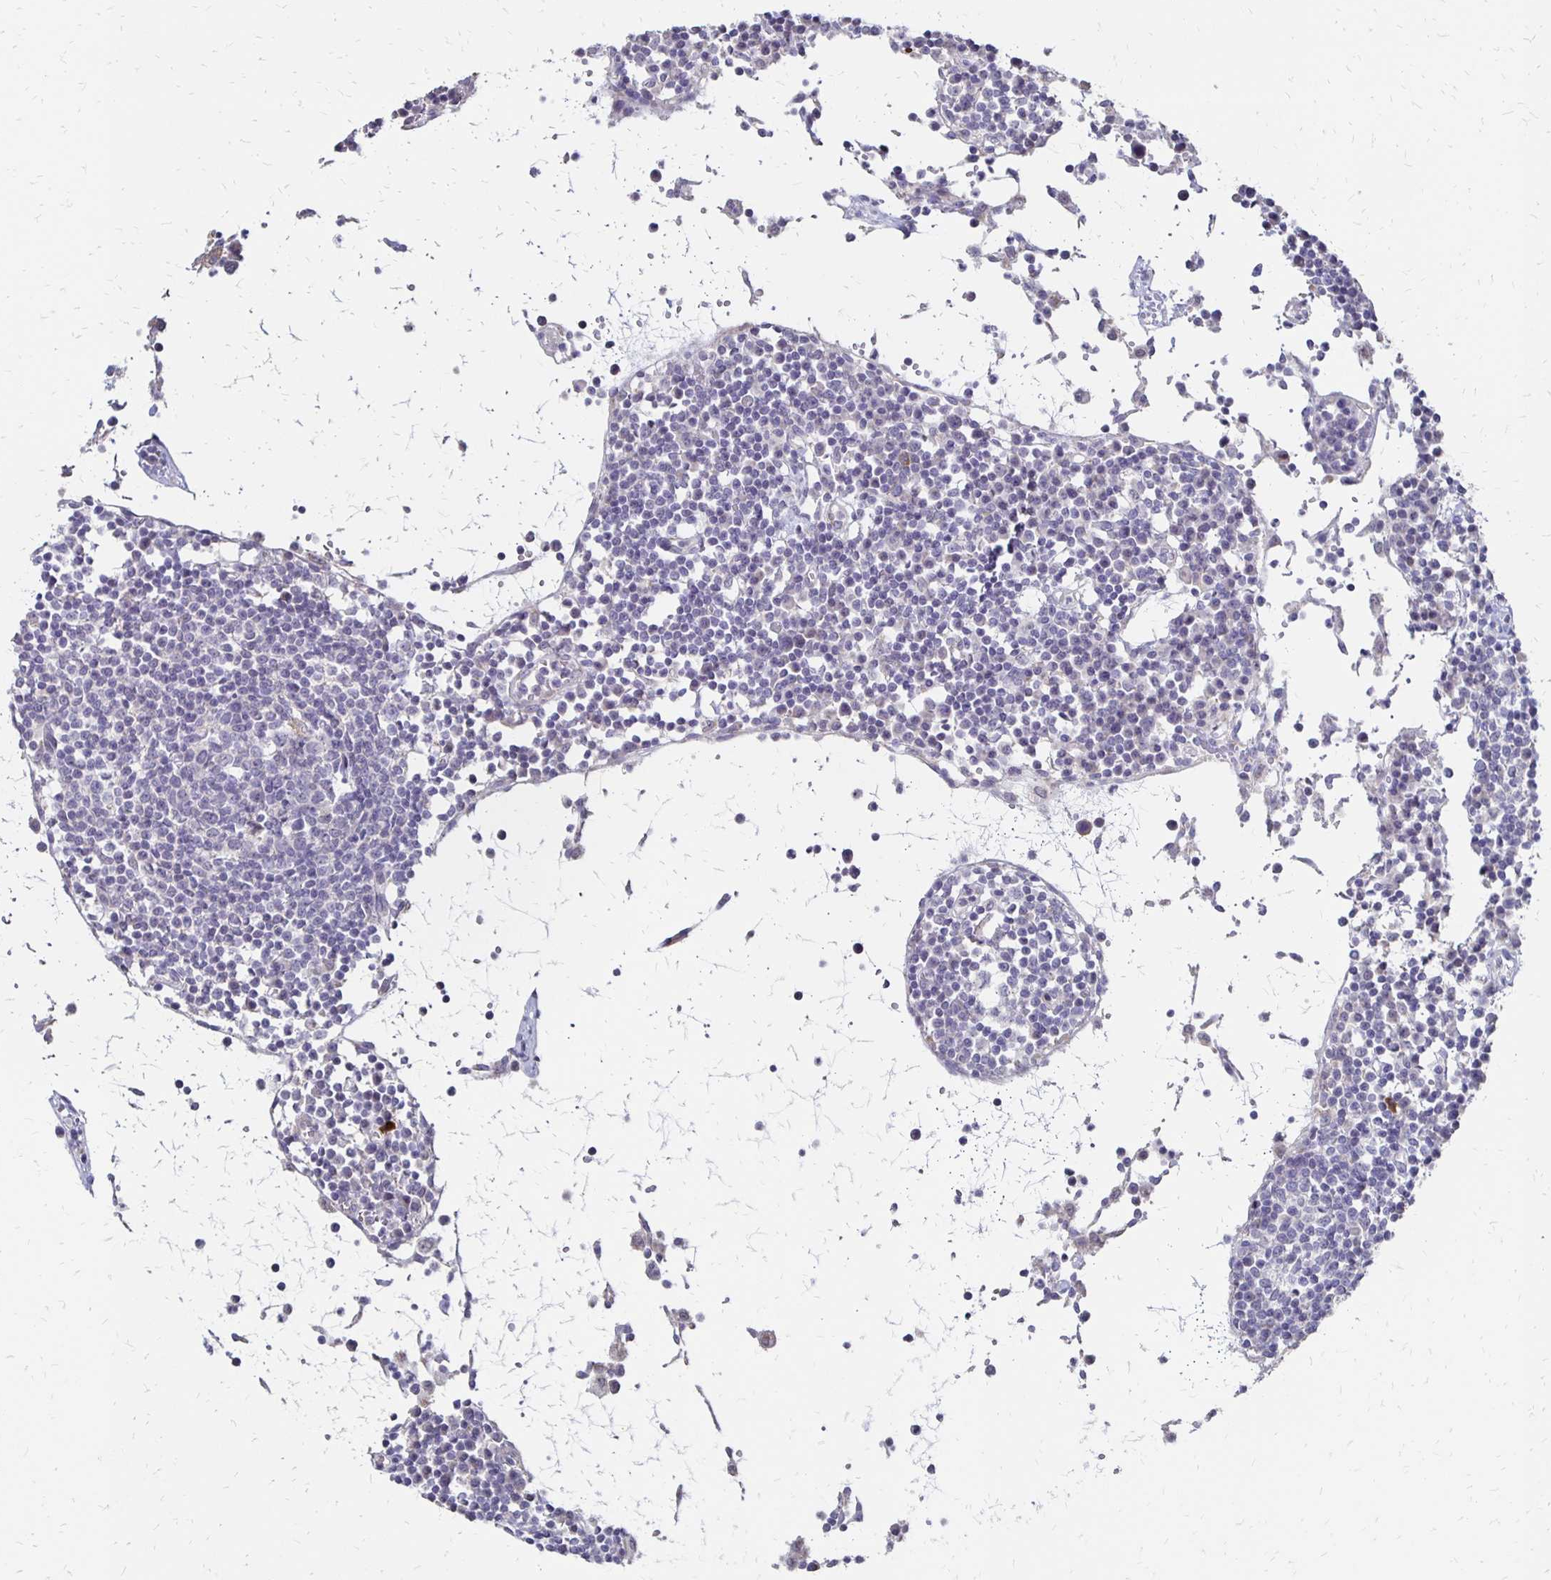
{"staining": {"intensity": "negative", "quantity": "none", "location": "none"}, "tissue": "lymph node", "cell_type": "Germinal center cells", "image_type": "normal", "snomed": [{"axis": "morphology", "description": "Normal tissue, NOS"}, {"axis": "topography", "description": "Lymph node"}], "caption": "DAB immunohistochemical staining of benign human lymph node displays no significant expression in germinal center cells.", "gene": "ATOSB", "patient": {"sex": "female", "age": 78}}